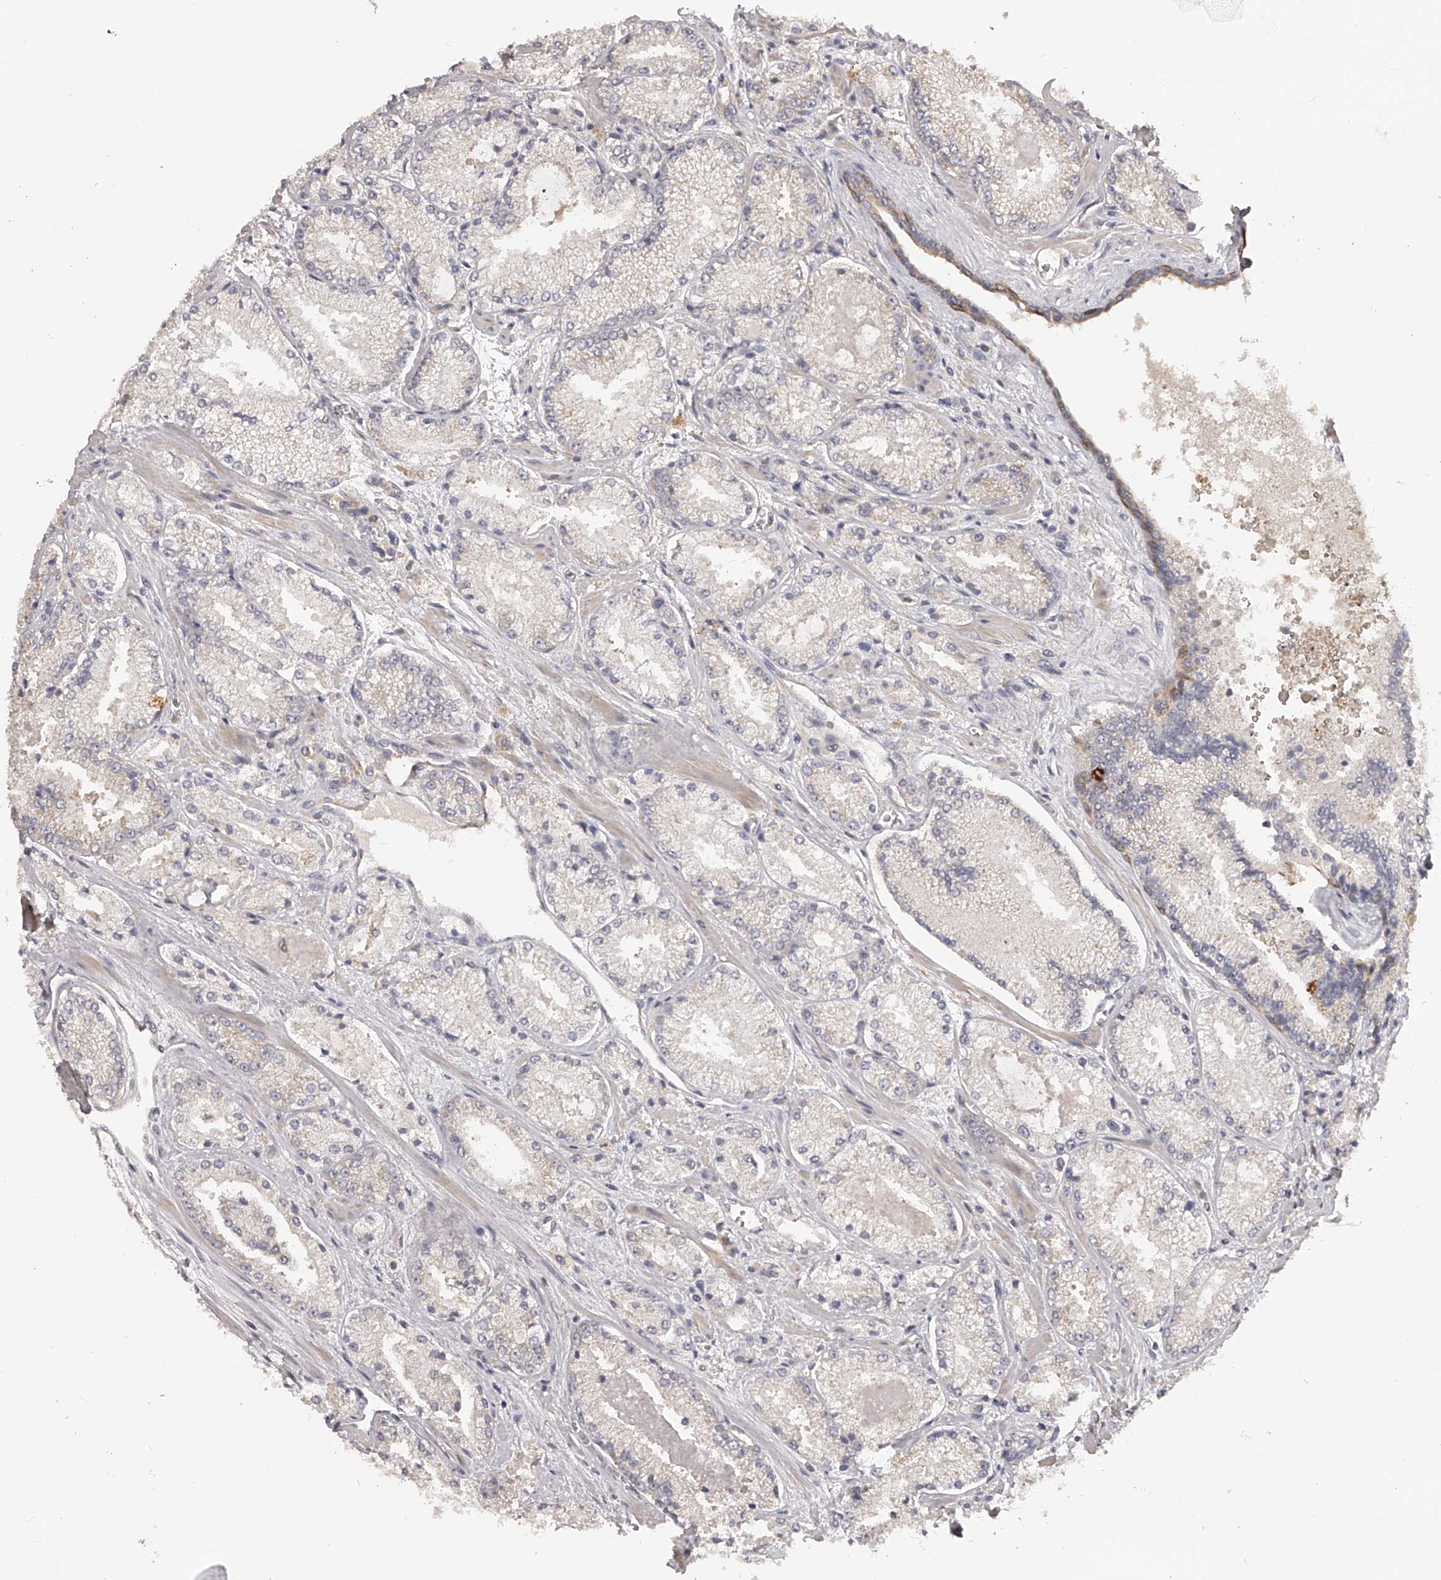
{"staining": {"intensity": "negative", "quantity": "none", "location": "none"}, "tissue": "prostate cancer", "cell_type": "Tumor cells", "image_type": "cancer", "snomed": [{"axis": "morphology", "description": "Adenocarcinoma, High grade"}, {"axis": "topography", "description": "Prostate"}], "caption": "DAB immunohistochemical staining of prostate cancer reveals no significant staining in tumor cells.", "gene": "TNN", "patient": {"sex": "male", "age": 73}}